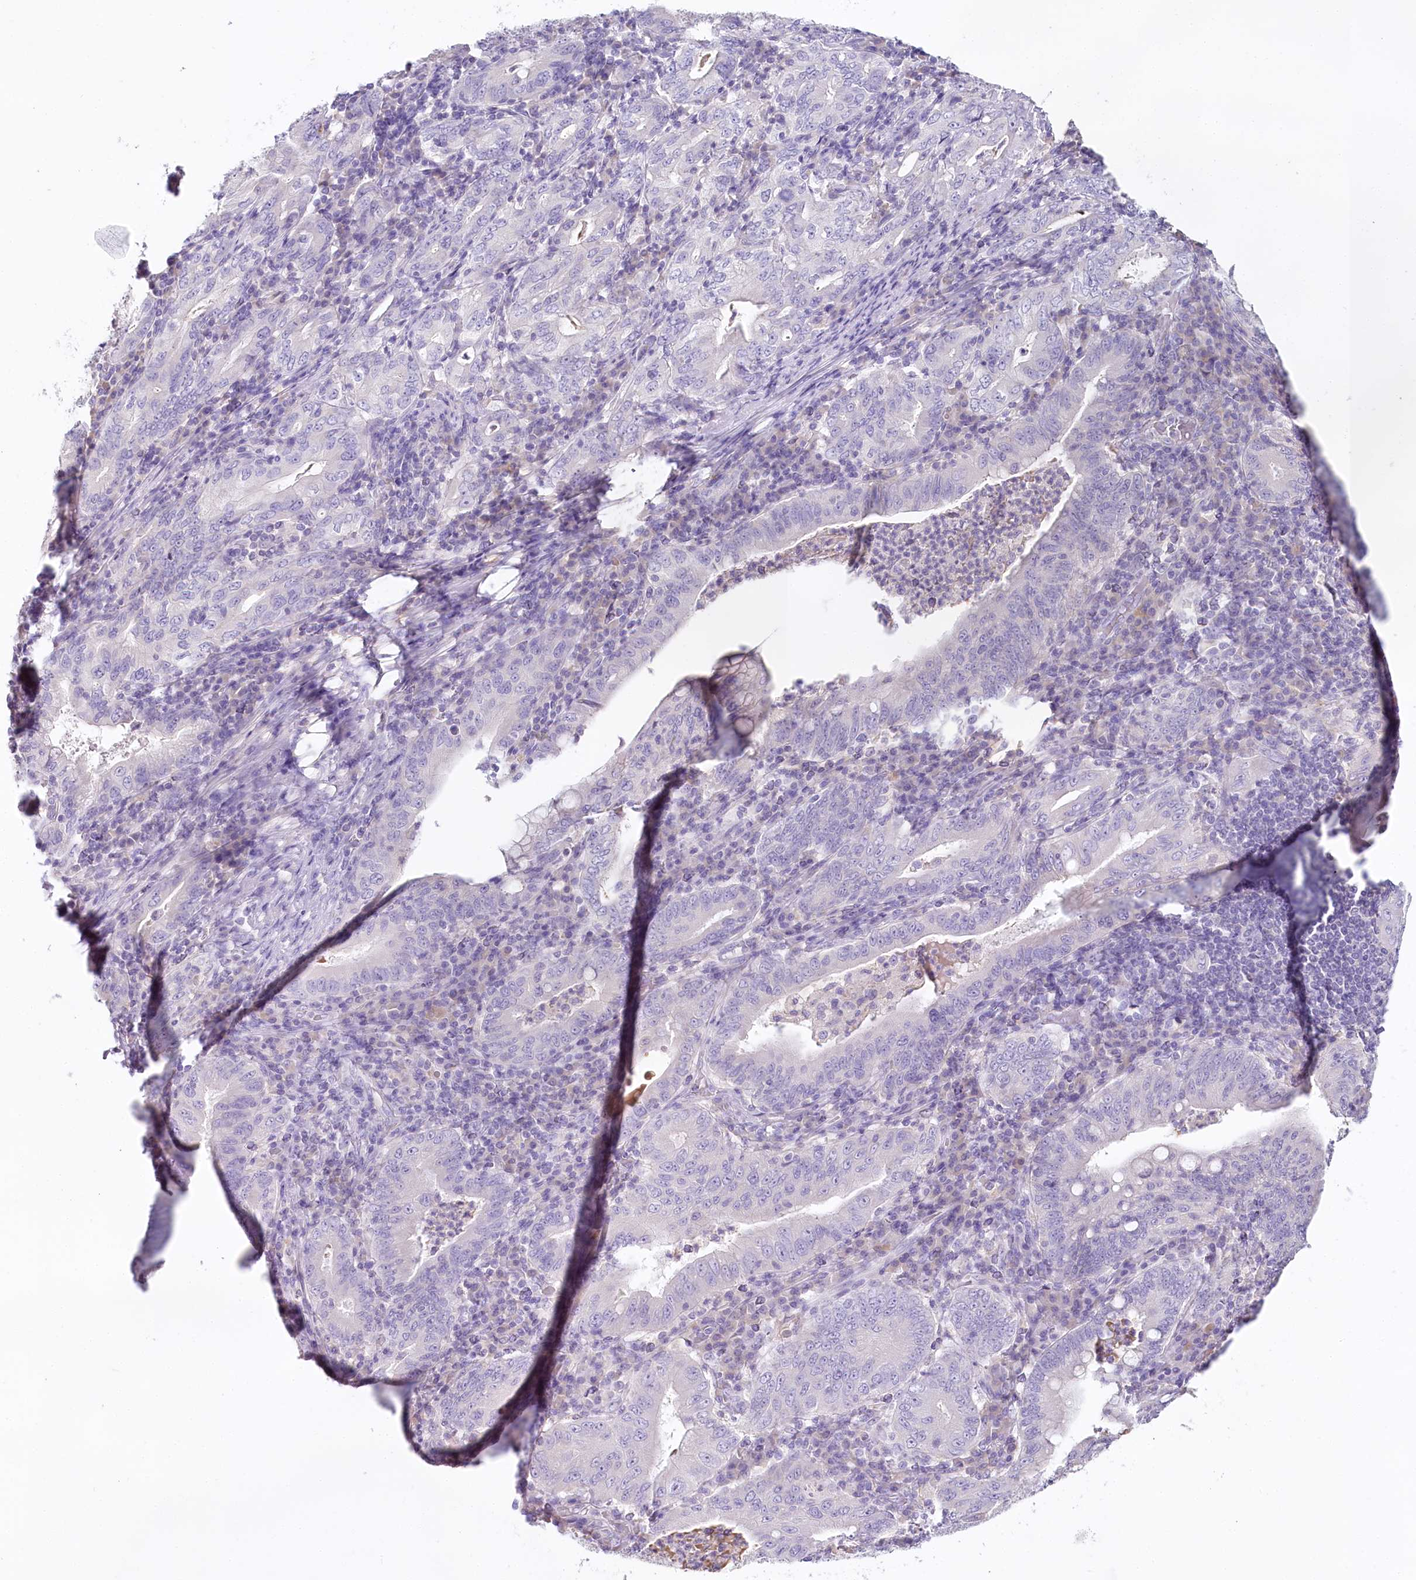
{"staining": {"intensity": "negative", "quantity": "none", "location": "none"}, "tissue": "stomach cancer", "cell_type": "Tumor cells", "image_type": "cancer", "snomed": [{"axis": "morphology", "description": "Normal tissue, NOS"}, {"axis": "morphology", "description": "Adenocarcinoma, NOS"}, {"axis": "topography", "description": "Esophagus"}, {"axis": "topography", "description": "Stomach, upper"}, {"axis": "topography", "description": "Peripheral nerve tissue"}], "caption": "Immunohistochemistry micrograph of neoplastic tissue: stomach cancer (adenocarcinoma) stained with DAB (3,3'-diaminobenzidine) displays no significant protein expression in tumor cells.", "gene": "HPD", "patient": {"sex": "male", "age": 62}}